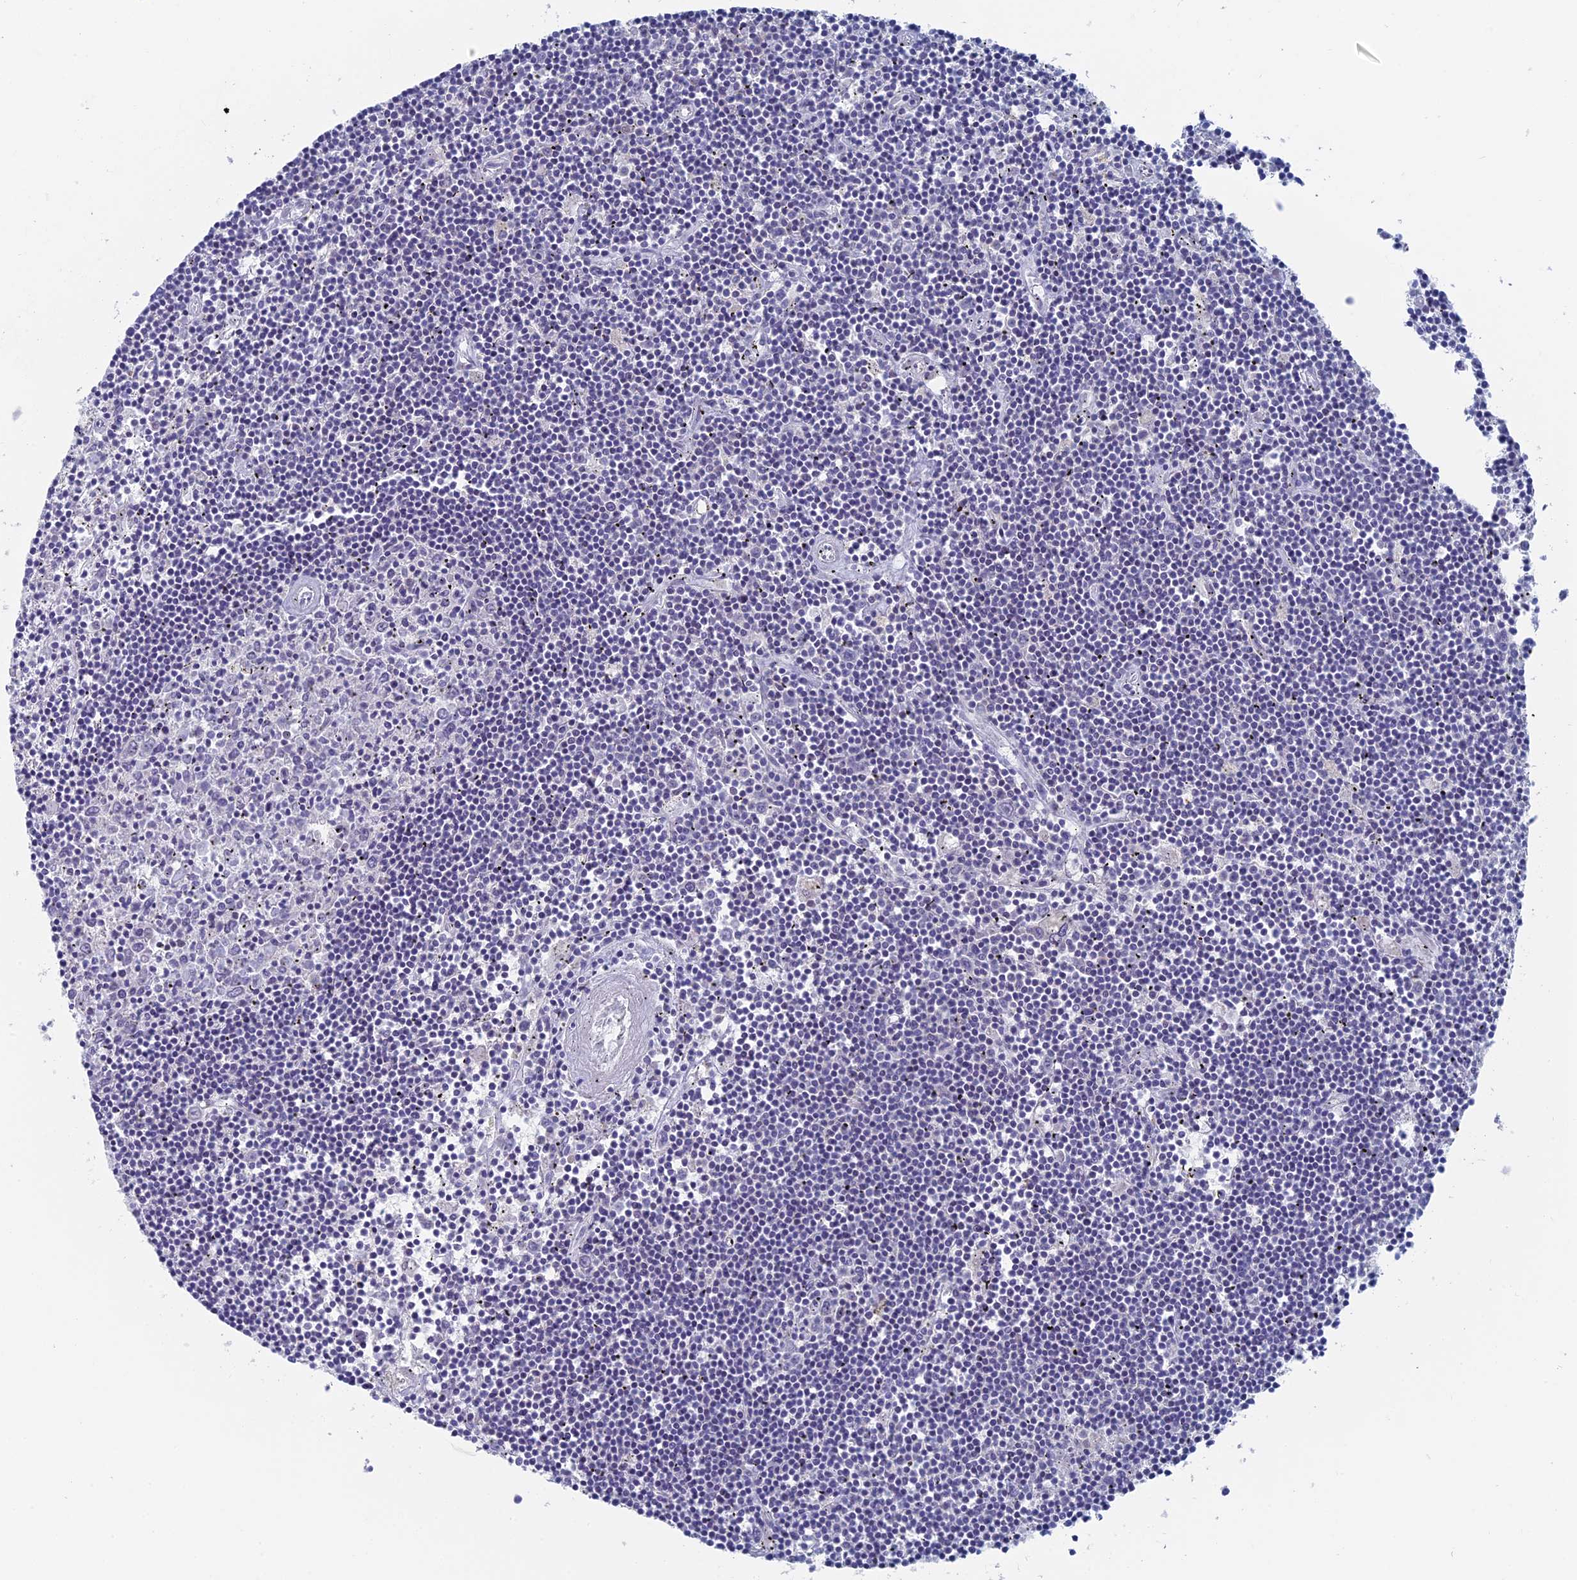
{"staining": {"intensity": "negative", "quantity": "none", "location": "none"}, "tissue": "lymphoma", "cell_type": "Tumor cells", "image_type": "cancer", "snomed": [{"axis": "morphology", "description": "Malignant lymphoma, non-Hodgkin's type, Low grade"}, {"axis": "topography", "description": "Spleen"}], "caption": "A photomicrograph of human low-grade malignant lymphoma, non-Hodgkin's type is negative for staining in tumor cells.", "gene": "ALMS1", "patient": {"sex": "male", "age": 76}}